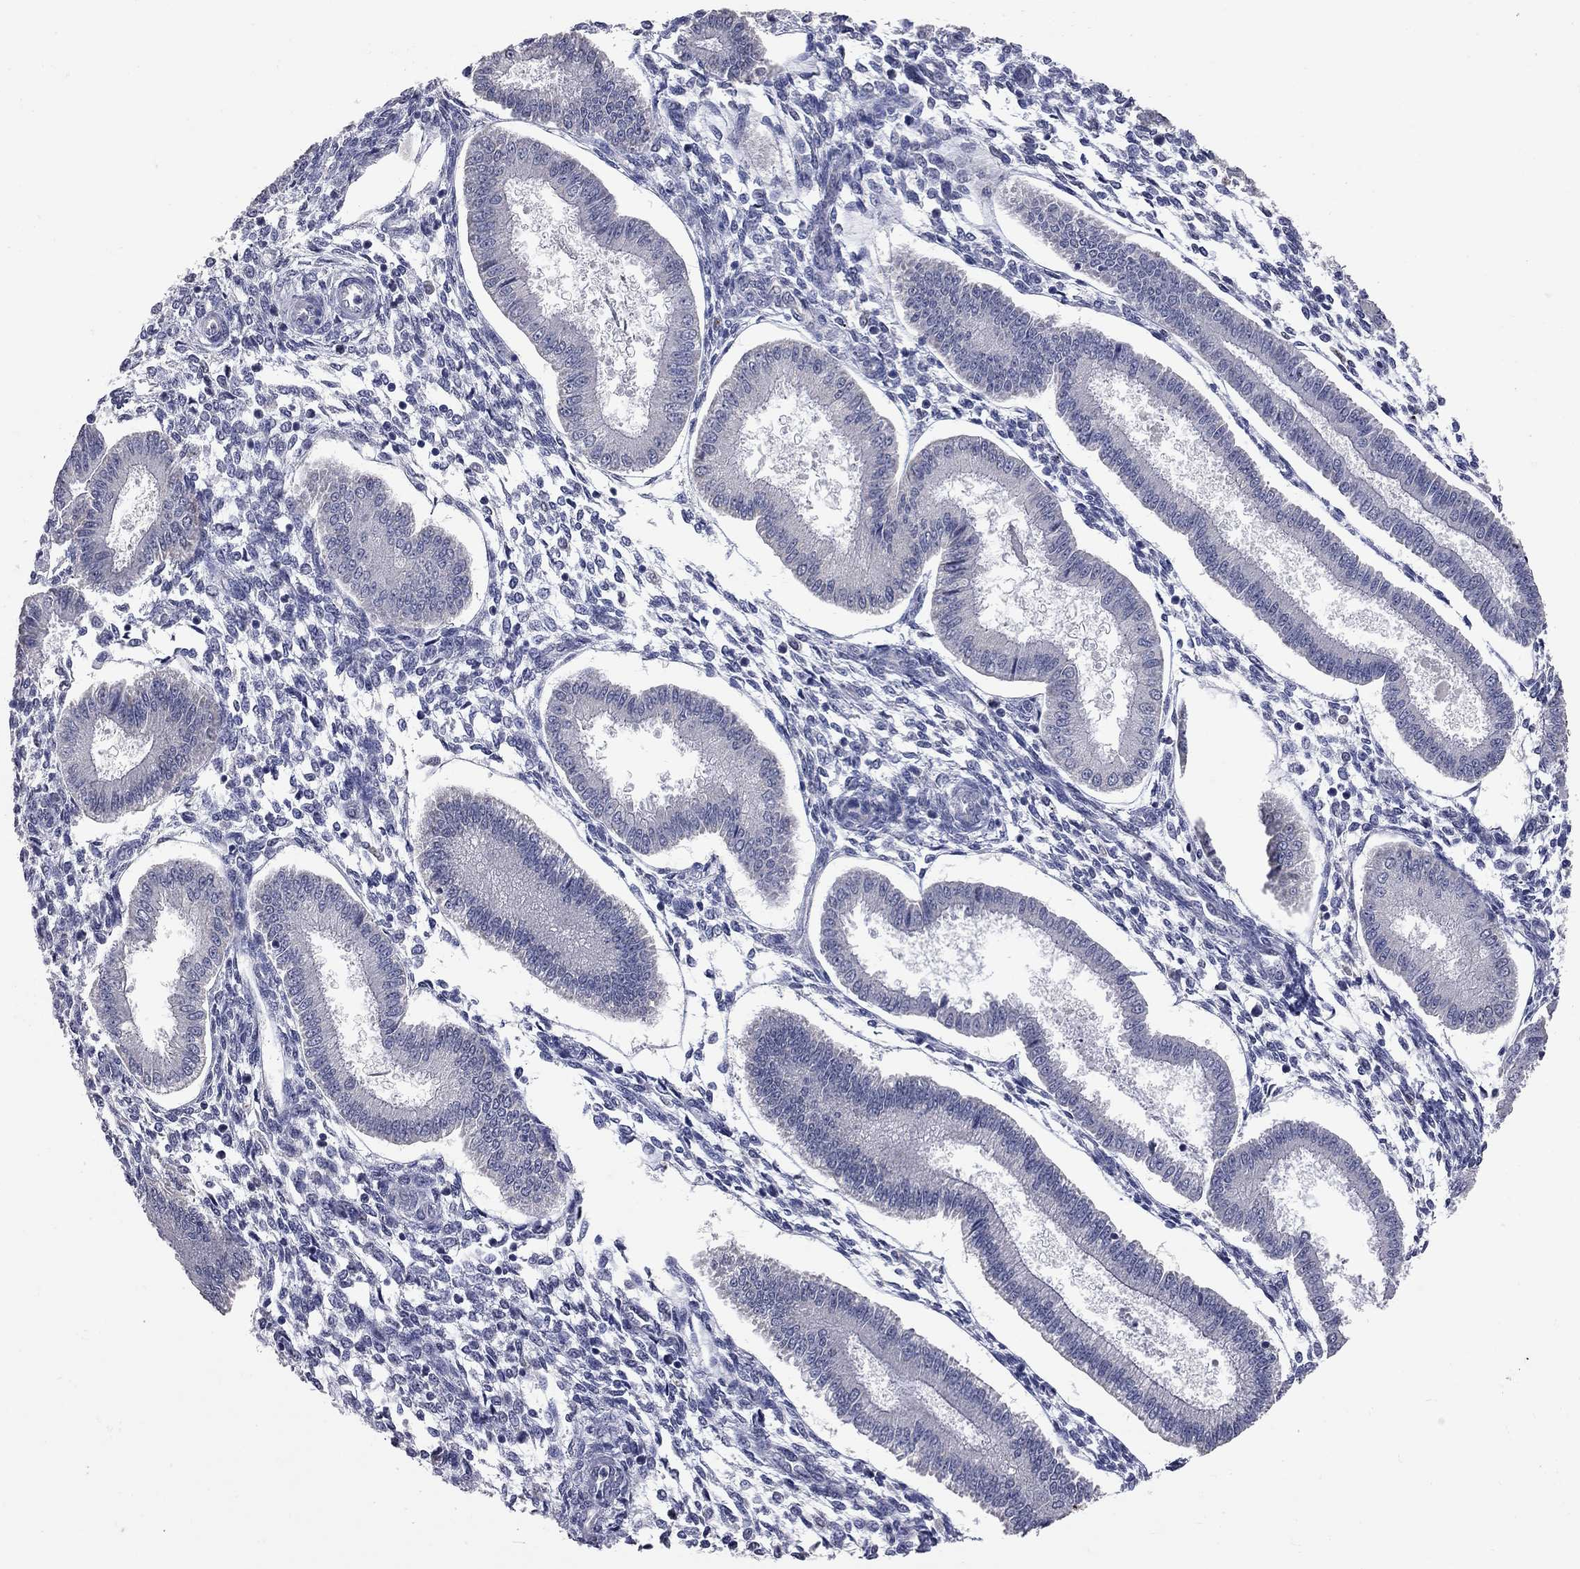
{"staining": {"intensity": "negative", "quantity": "none", "location": "none"}, "tissue": "endometrium", "cell_type": "Cells in endometrial stroma", "image_type": "normal", "snomed": [{"axis": "morphology", "description": "Normal tissue, NOS"}, {"axis": "topography", "description": "Endometrium"}], "caption": "Immunohistochemistry (IHC) image of normal endometrium: endometrium stained with DAB (3,3'-diaminobenzidine) shows no significant protein positivity in cells in endometrial stroma.", "gene": "NOS2", "patient": {"sex": "female", "age": 43}}